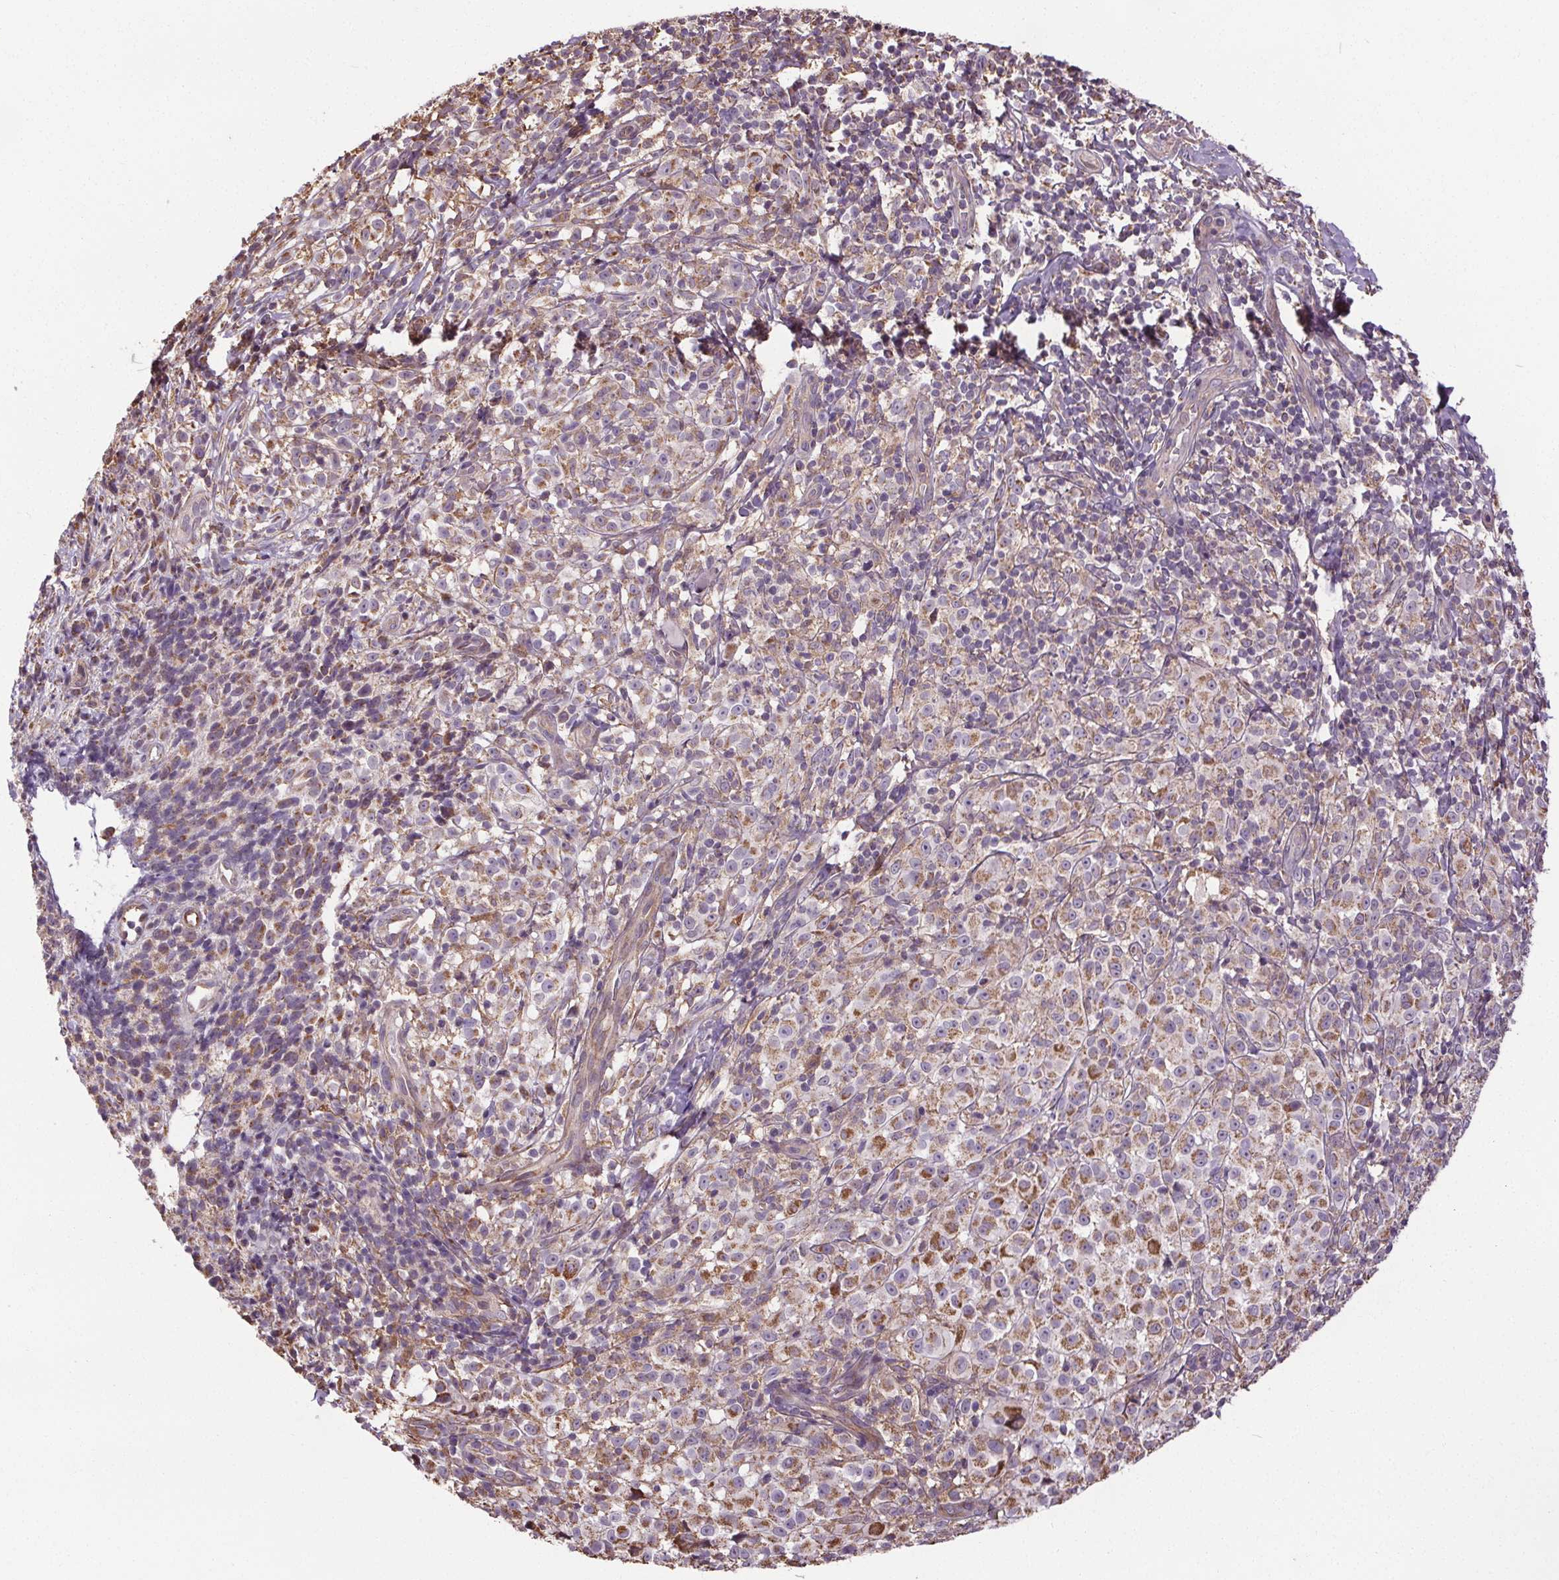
{"staining": {"intensity": "moderate", "quantity": "25%-75%", "location": "cytoplasmic/membranous"}, "tissue": "melanoma", "cell_type": "Tumor cells", "image_type": "cancer", "snomed": [{"axis": "morphology", "description": "Malignant melanoma, NOS"}, {"axis": "topography", "description": "Skin"}], "caption": "Human malignant melanoma stained for a protein (brown) reveals moderate cytoplasmic/membranous positive positivity in approximately 25%-75% of tumor cells.", "gene": "ZNF548", "patient": {"sex": "male", "age": 85}}